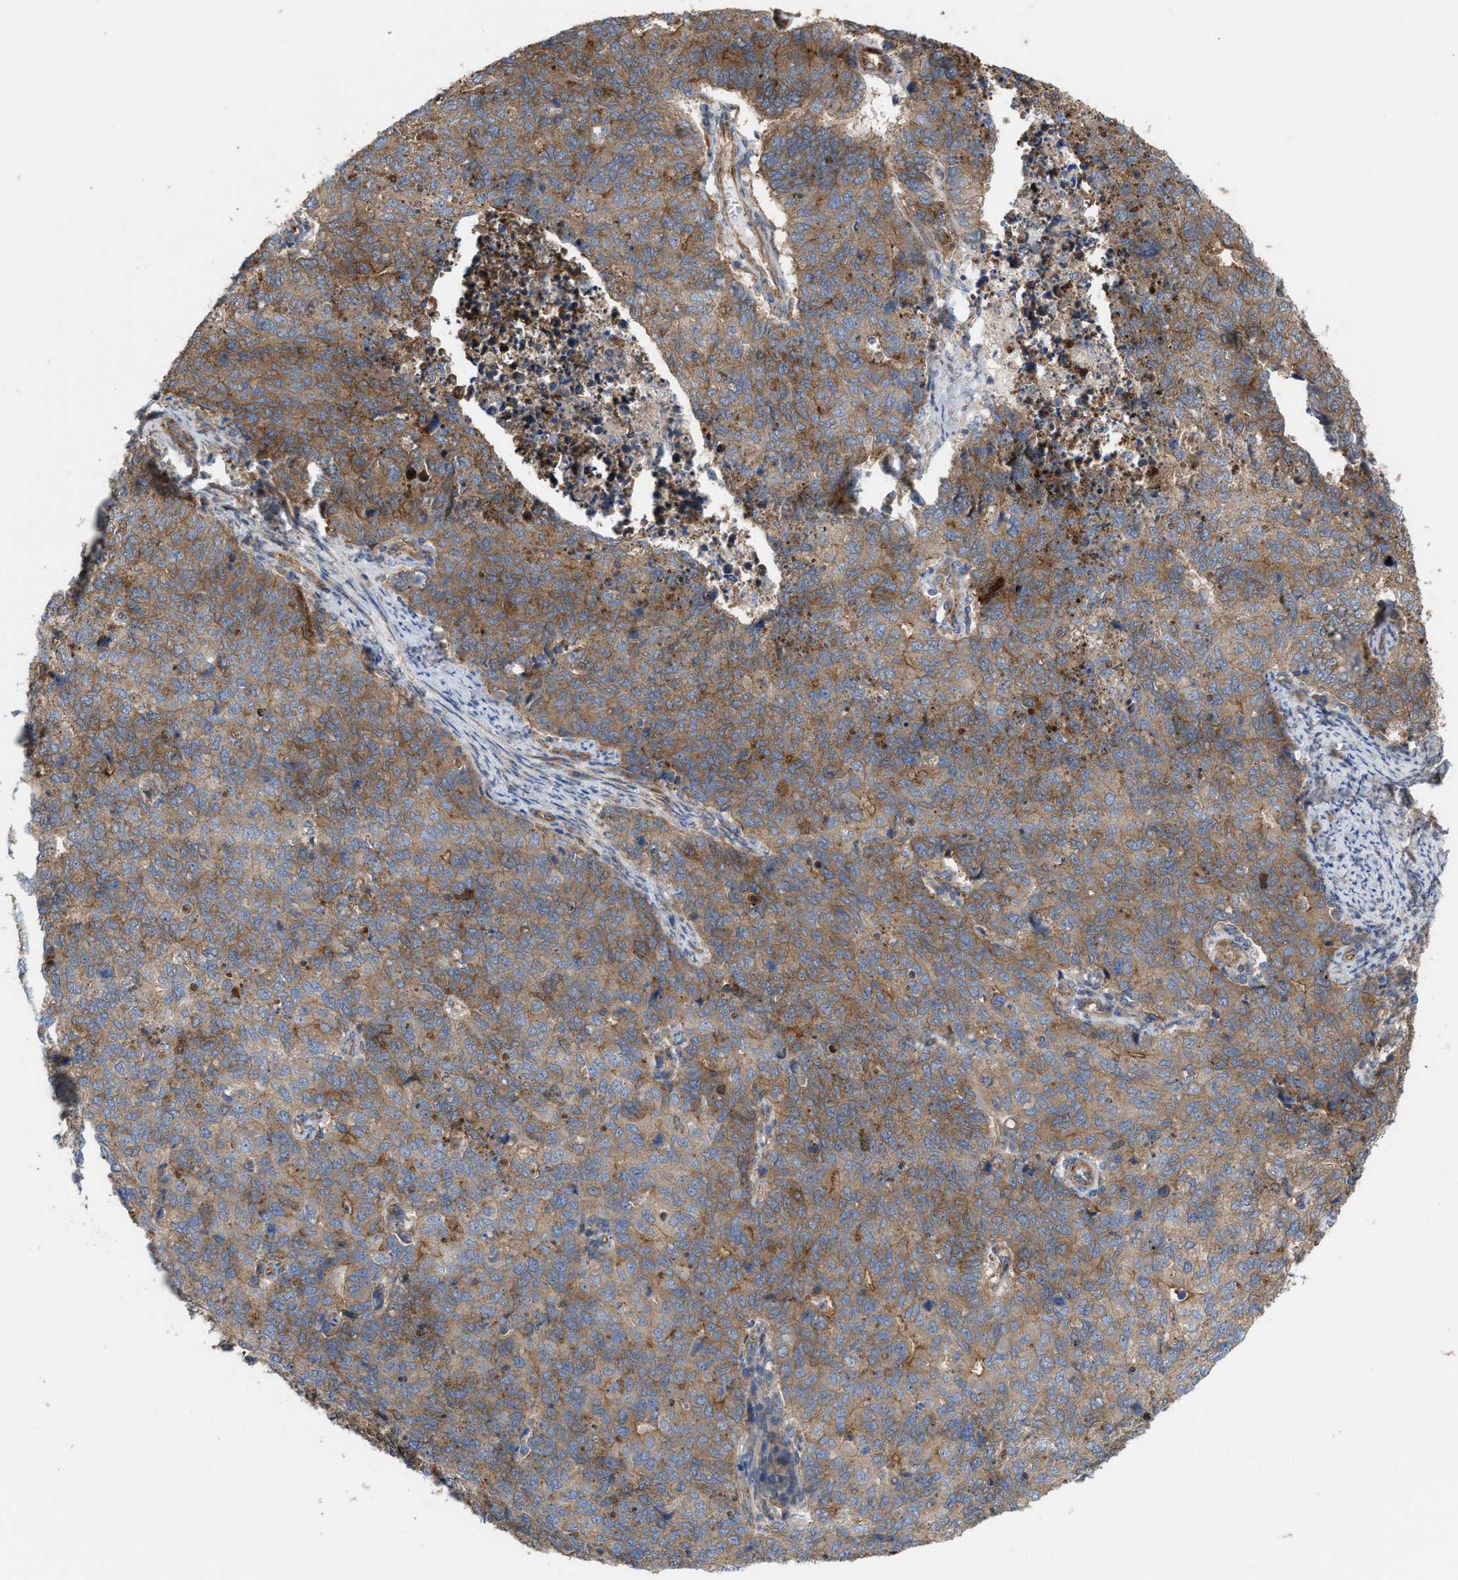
{"staining": {"intensity": "weak", "quantity": "<25%", "location": "cytoplasmic/membranous"}, "tissue": "cervical cancer", "cell_type": "Tumor cells", "image_type": "cancer", "snomed": [{"axis": "morphology", "description": "Squamous cell carcinoma, NOS"}, {"axis": "topography", "description": "Cervix"}], "caption": "Immunohistochemistry (IHC) histopathology image of cervical cancer (squamous cell carcinoma) stained for a protein (brown), which shows no expression in tumor cells. (Stains: DAB (3,3'-diaminobenzidine) immunohistochemistry with hematoxylin counter stain, Microscopy: brightfield microscopy at high magnification).", "gene": "EPS15L1", "patient": {"sex": "female", "age": 63}}